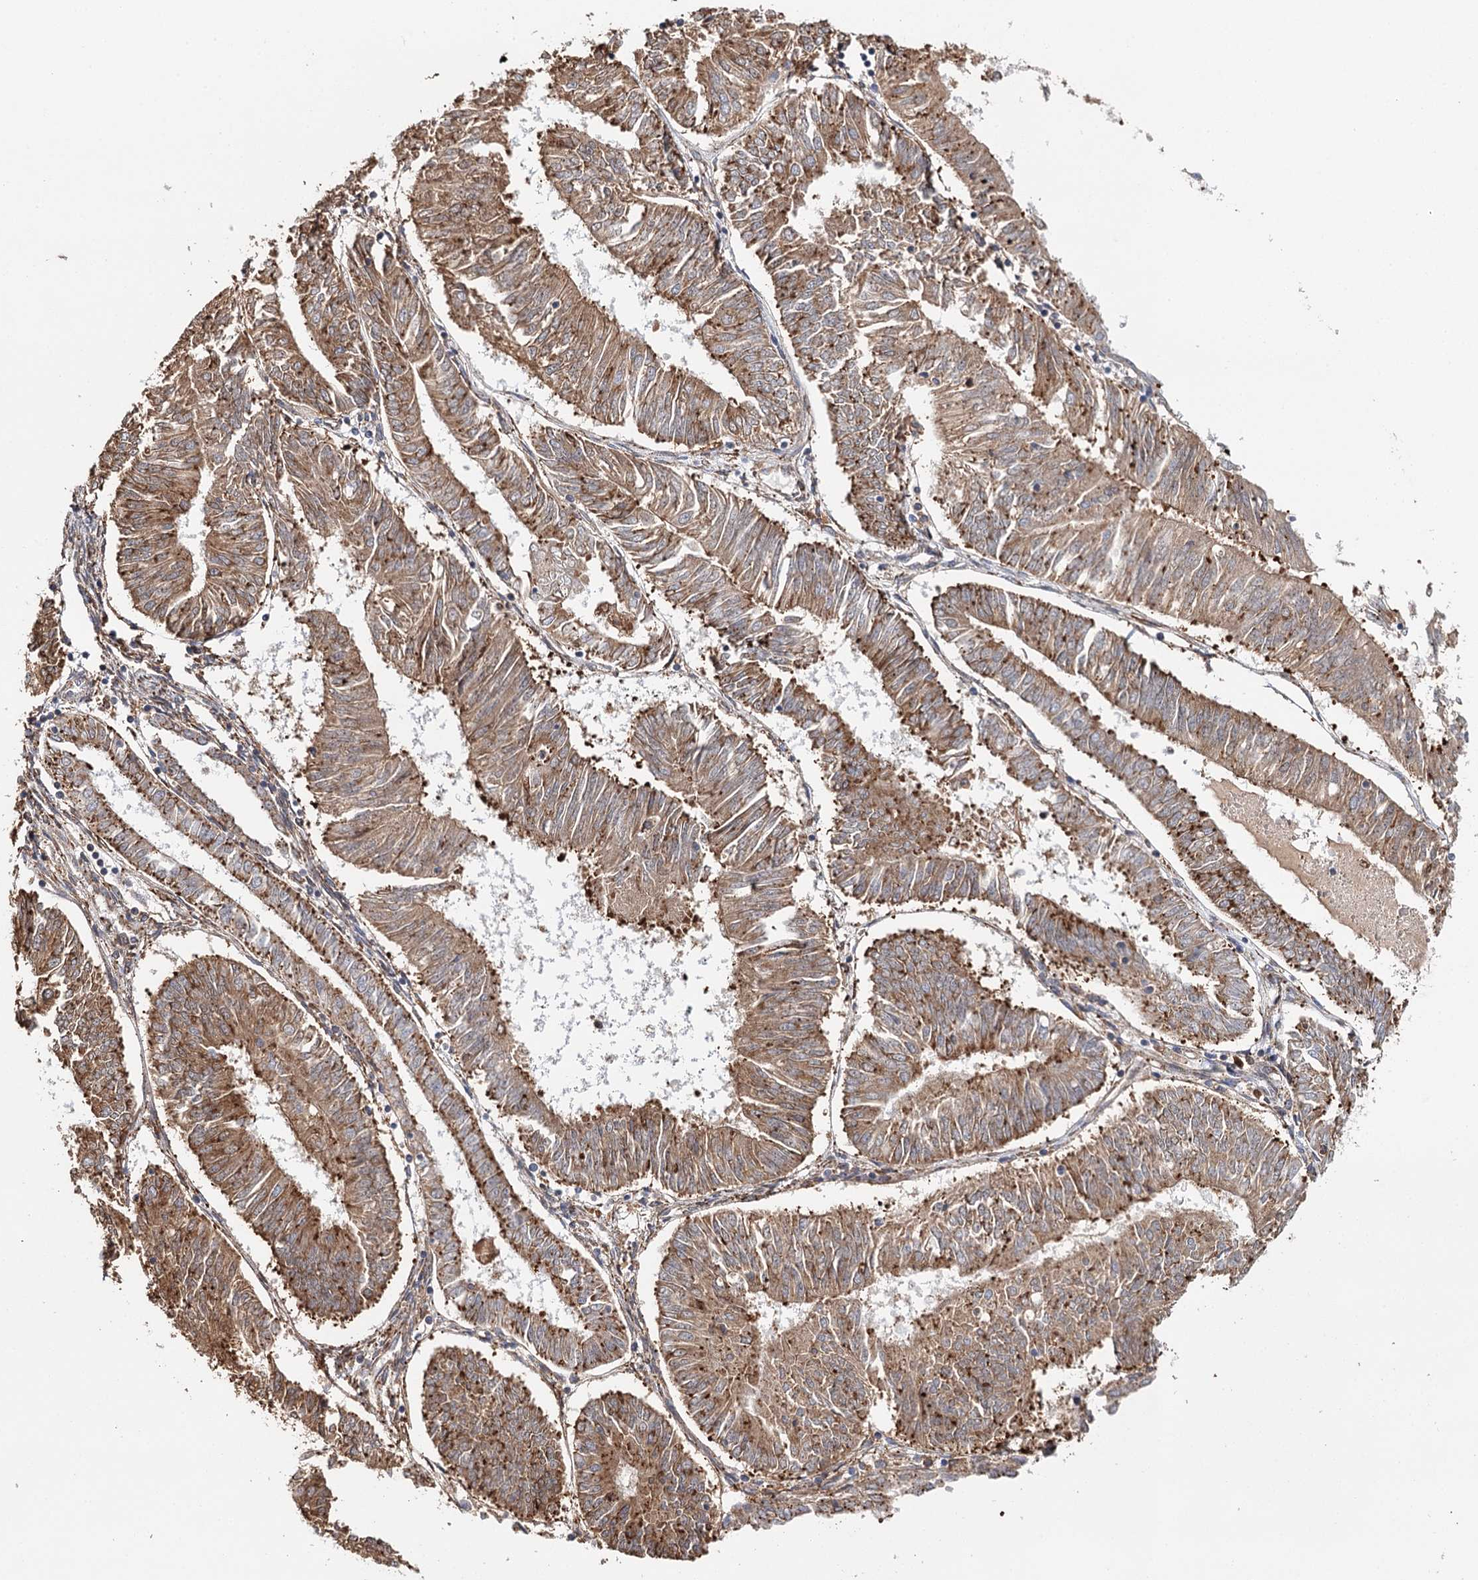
{"staining": {"intensity": "strong", "quantity": ">75%", "location": "cytoplasmic/membranous"}, "tissue": "endometrial cancer", "cell_type": "Tumor cells", "image_type": "cancer", "snomed": [{"axis": "morphology", "description": "Adenocarcinoma, NOS"}, {"axis": "topography", "description": "Endometrium"}], "caption": "This micrograph displays immunohistochemistry staining of adenocarcinoma (endometrial), with high strong cytoplasmic/membranous staining in about >75% of tumor cells.", "gene": "VEGFA", "patient": {"sex": "female", "age": 58}}